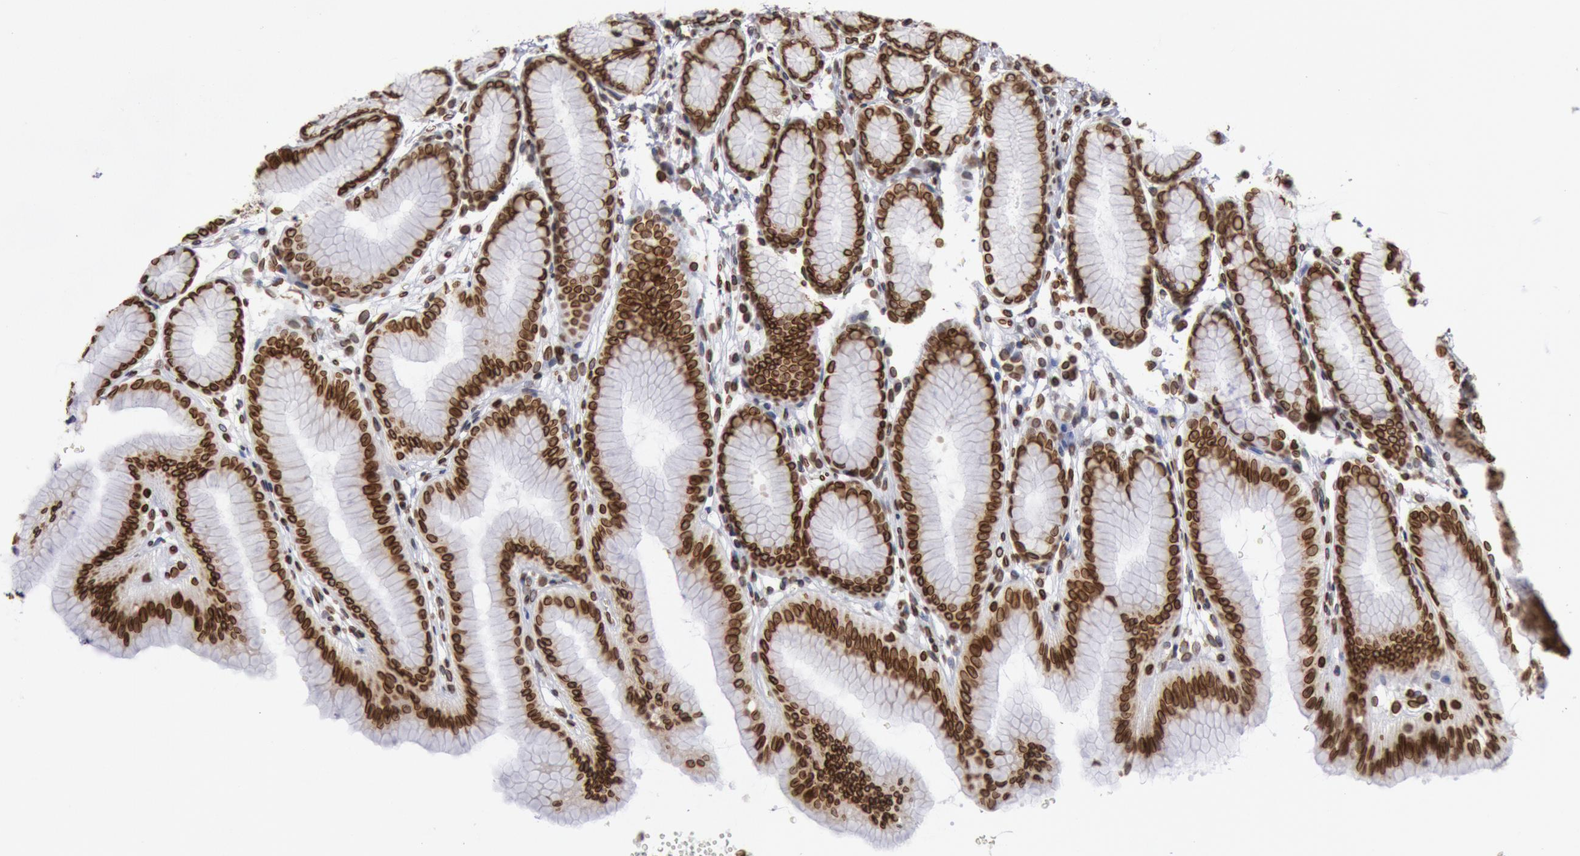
{"staining": {"intensity": "strong", "quantity": ">75%", "location": "nuclear"}, "tissue": "stomach", "cell_type": "Glandular cells", "image_type": "normal", "snomed": [{"axis": "morphology", "description": "Normal tissue, NOS"}, {"axis": "topography", "description": "Stomach"}], "caption": "Brown immunohistochemical staining in benign human stomach shows strong nuclear positivity in approximately >75% of glandular cells.", "gene": "SUN2", "patient": {"sex": "male", "age": 42}}